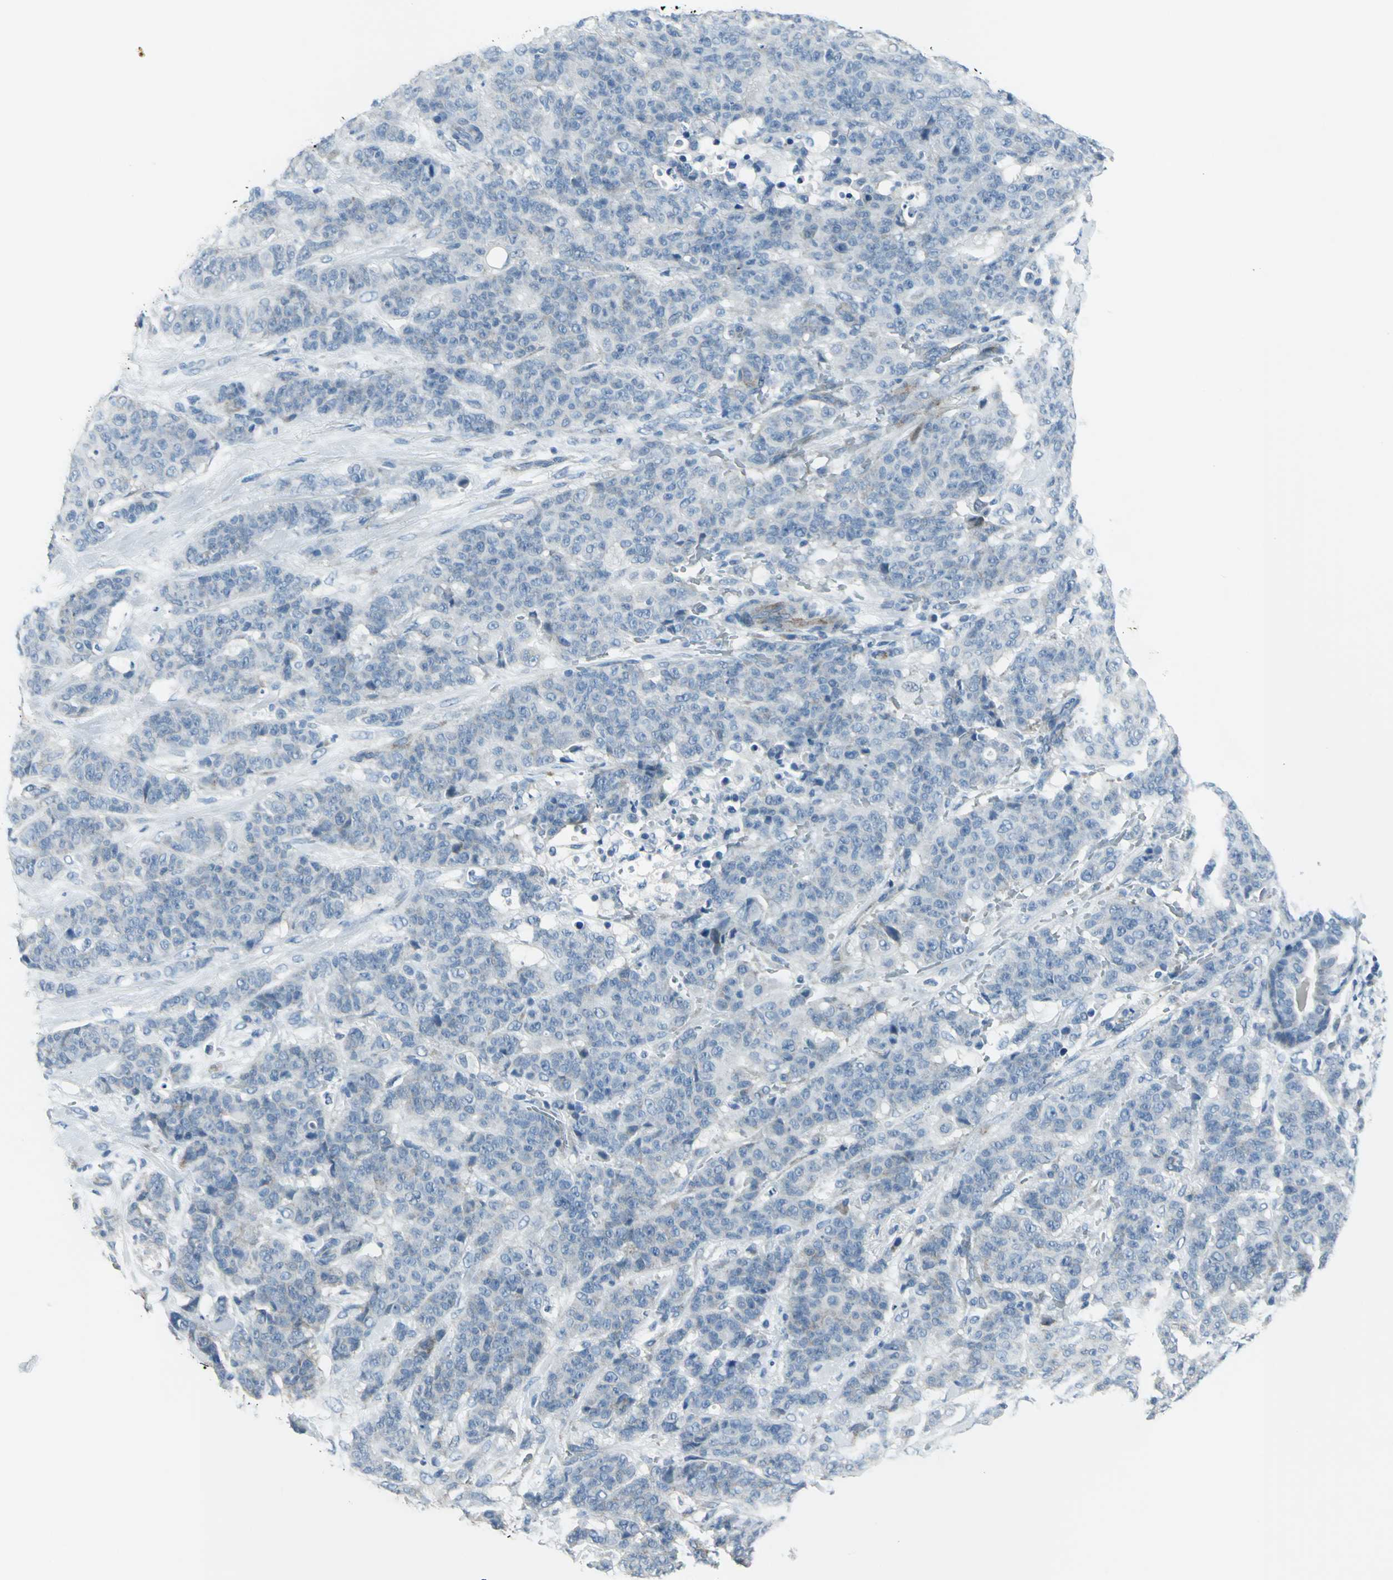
{"staining": {"intensity": "negative", "quantity": "none", "location": "none"}, "tissue": "breast cancer", "cell_type": "Tumor cells", "image_type": "cancer", "snomed": [{"axis": "morphology", "description": "Duct carcinoma"}, {"axis": "topography", "description": "Breast"}], "caption": "Immunohistochemistry micrograph of human infiltrating ductal carcinoma (breast) stained for a protein (brown), which demonstrates no positivity in tumor cells. (Stains: DAB immunohistochemistry with hematoxylin counter stain, Microscopy: brightfield microscopy at high magnification).", "gene": "DNAI2", "patient": {"sex": "female", "age": 40}}